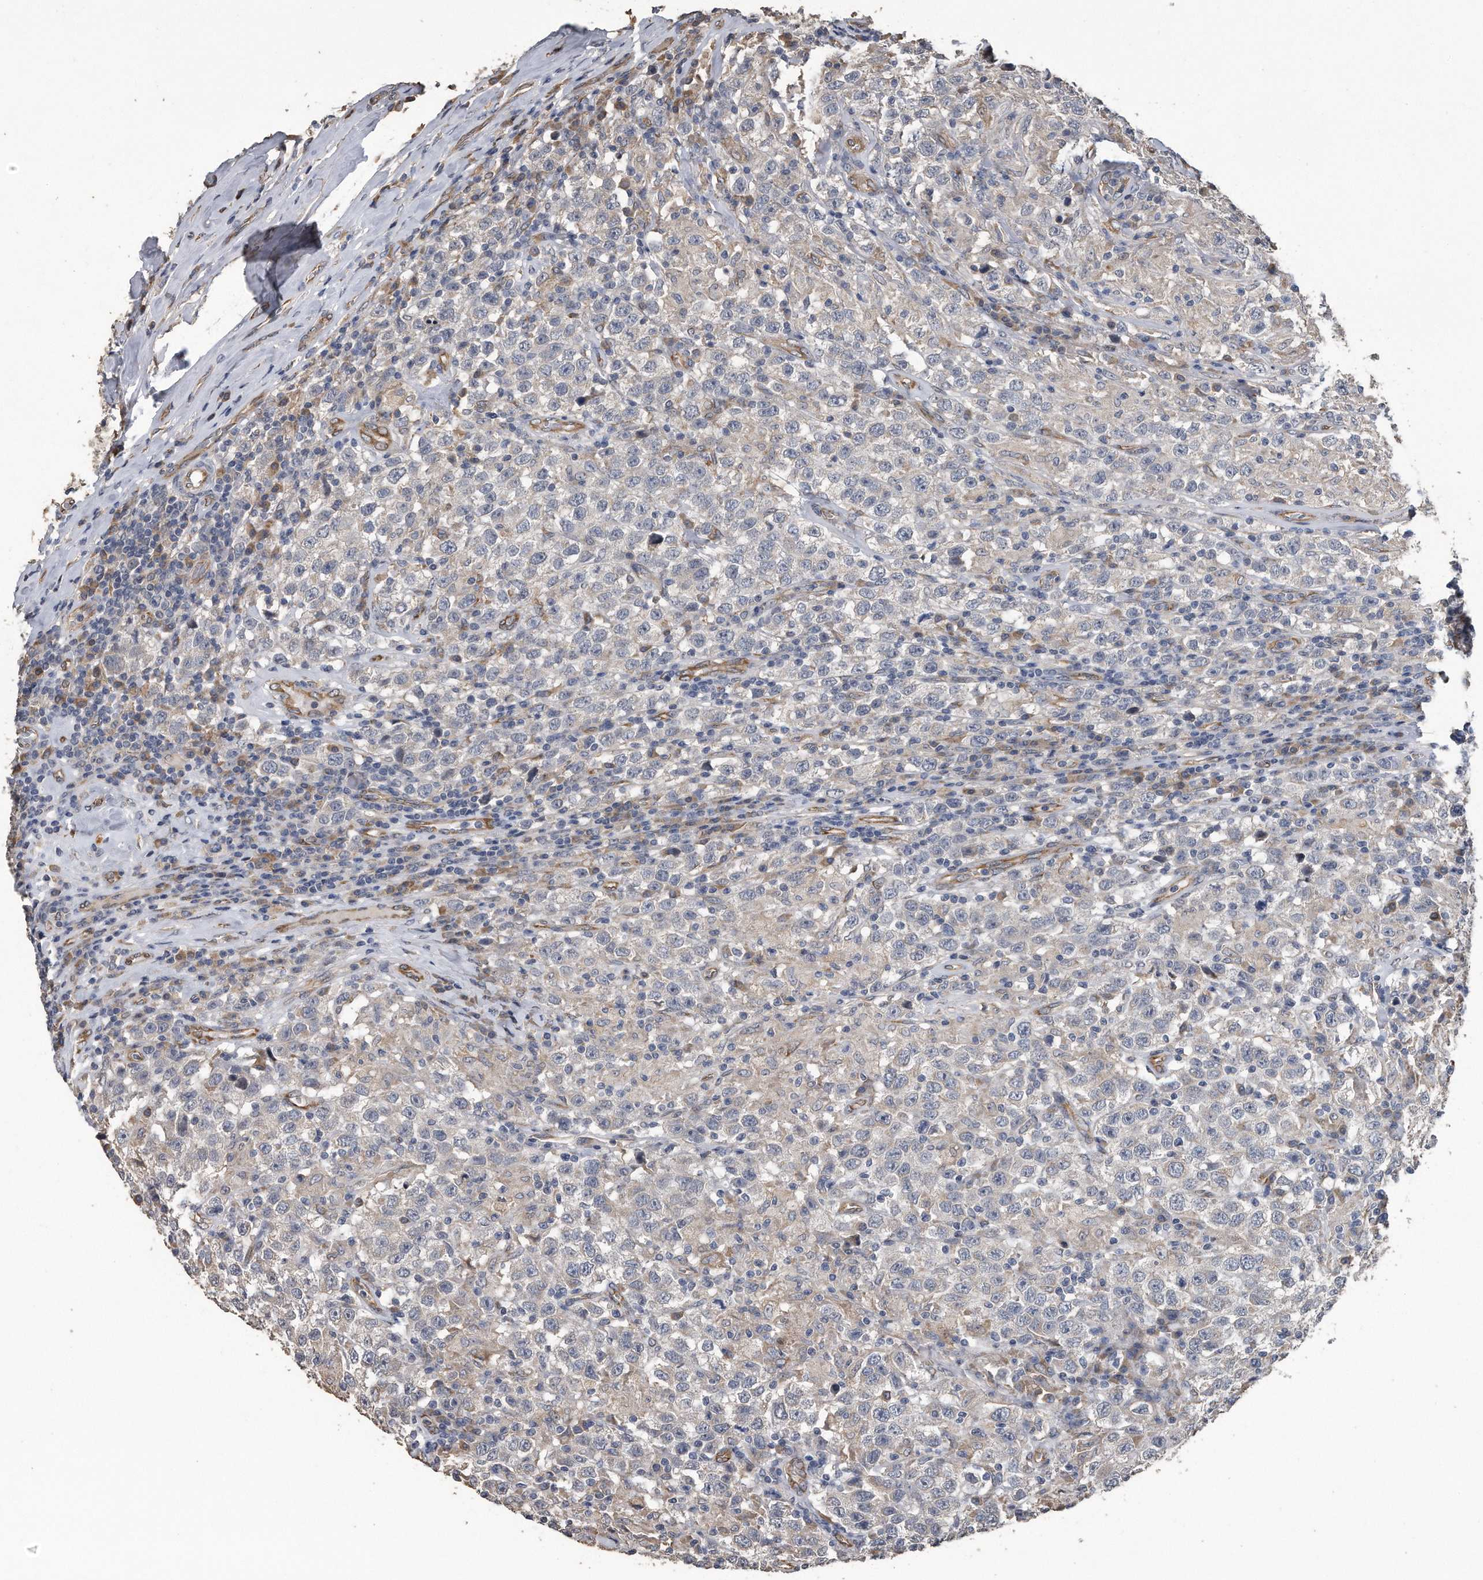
{"staining": {"intensity": "negative", "quantity": "none", "location": "none"}, "tissue": "testis cancer", "cell_type": "Tumor cells", "image_type": "cancer", "snomed": [{"axis": "morphology", "description": "Seminoma, NOS"}, {"axis": "topography", "description": "Testis"}], "caption": "This photomicrograph is of testis seminoma stained with immunohistochemistry (IHC) to label a protein in brown with the nuclei are counter-stained blue. There is no expression in tumor cells.", "gene": "PCLO", "patient": {"sex": "male", "age": 41}}